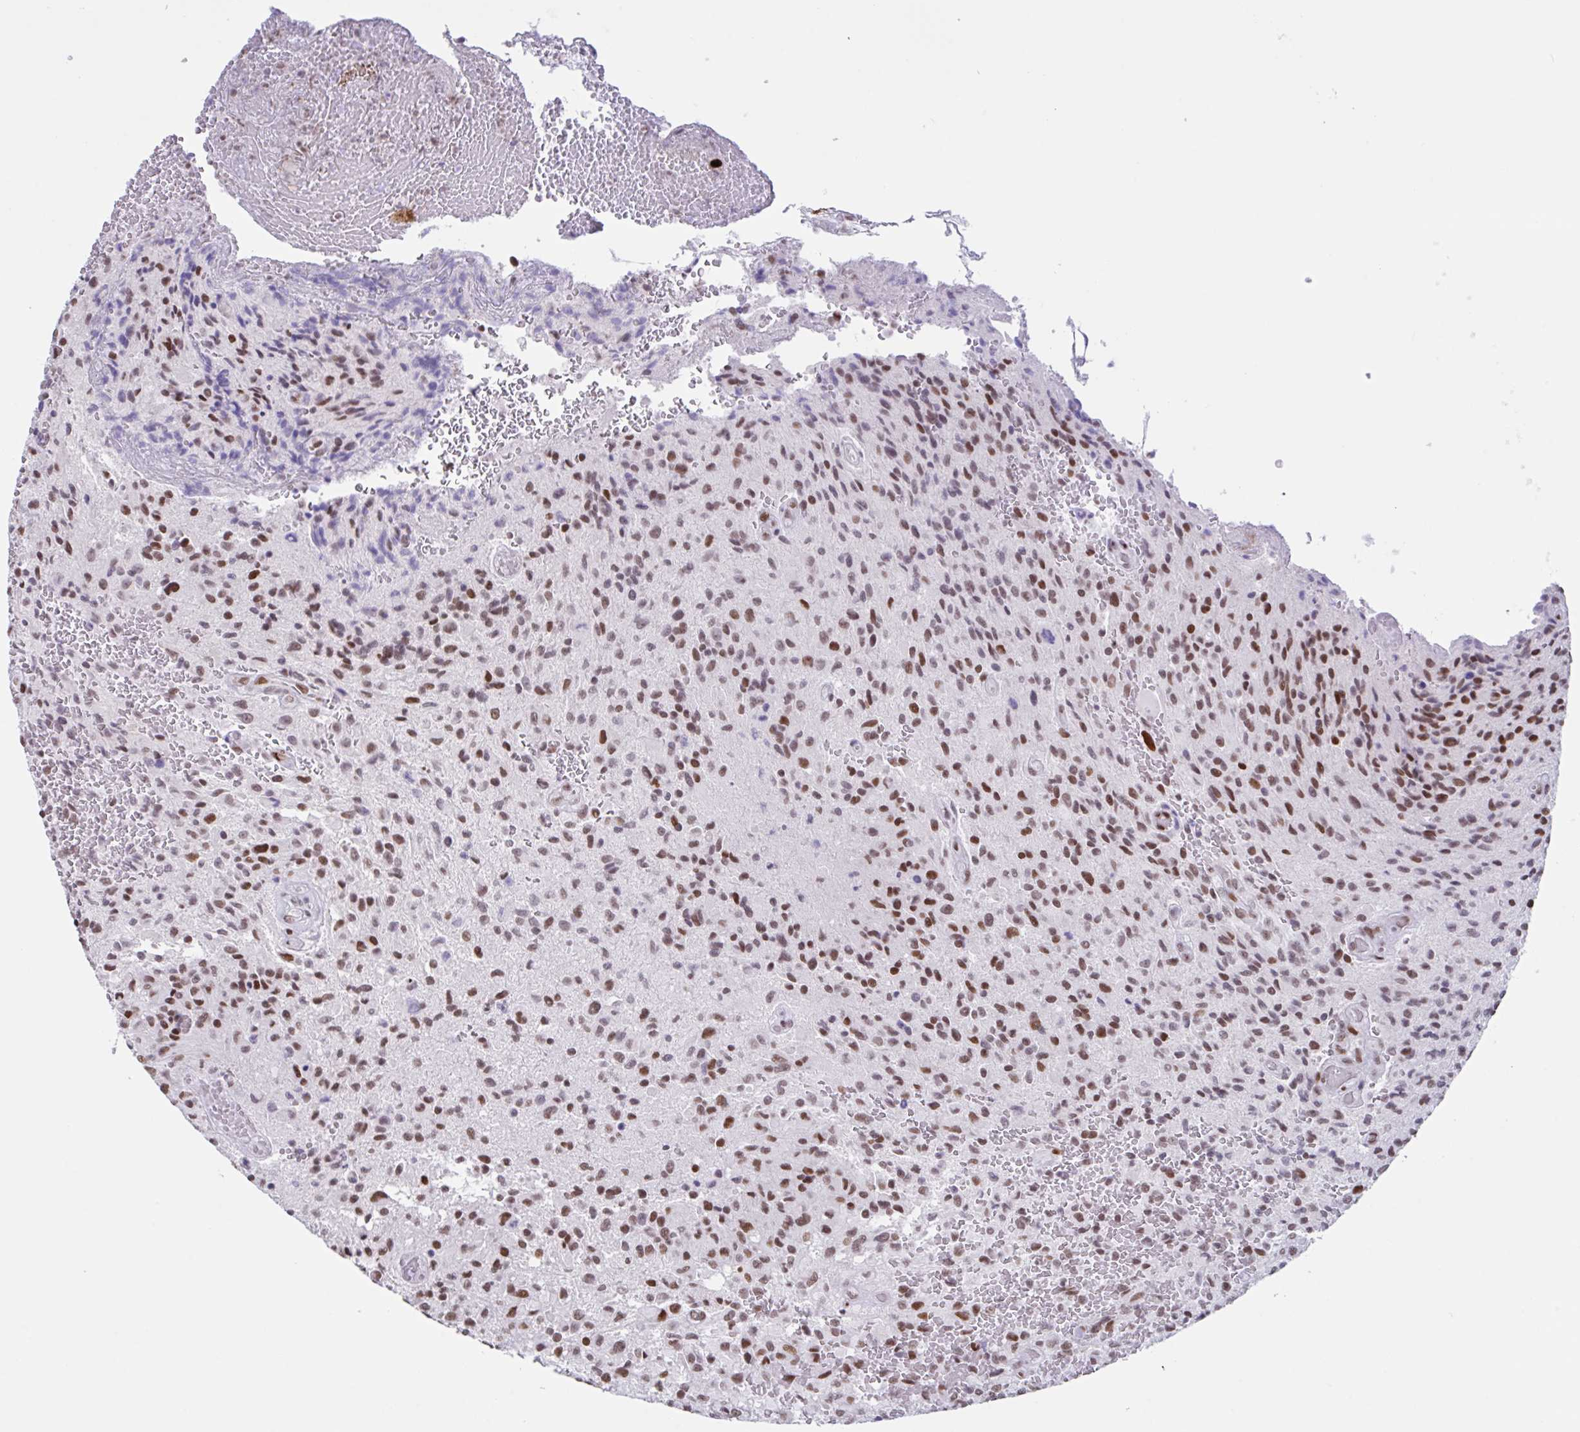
{"staining": {"intensity": "moderate", "quantity": ">75%", "location": "nuclear"}, "tissue": "glioma", "cell_type": "Tumor cells", "image_type": "cancer", "snomed": [{"axis": "morphology", "description": "Normal tissue, NOS"}, {"axis": "morphology", "description": "Glioma, malignant, High grade"}, {"axis": "topography", "description": "Cerebral cortex"}], "caption": "A high-resolution image shows IHC staining of glioma, which shows moderate nuclear expression in approximately >75% of tumor cells.", "gene": "CLP1", "patient": {"sex": "male", "age": 56}}